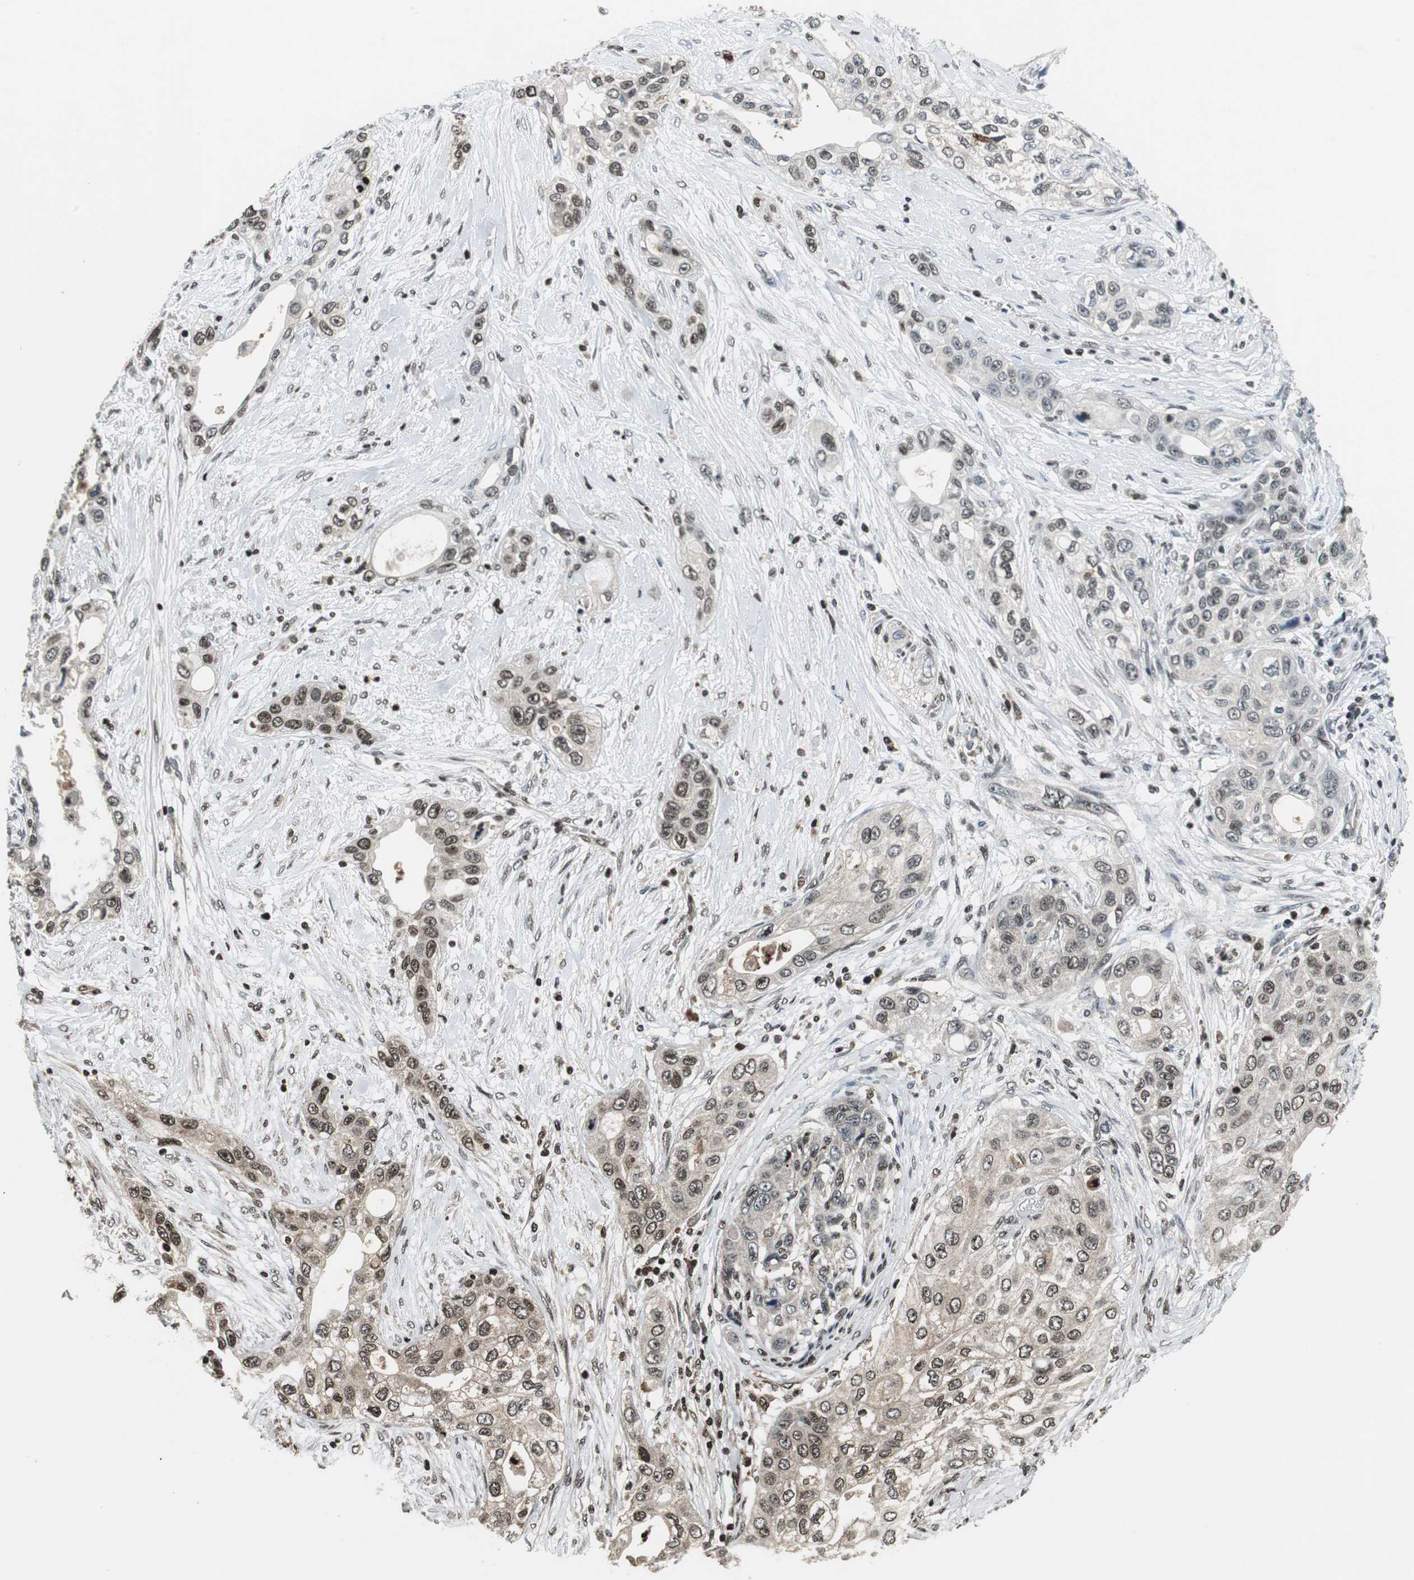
{"staining": {"intensity": "weak", "quantity": ">75%", "location": "nuclear"}, "tissue": "pancreatic cancer", "cell_type": "Tumor cells", "image_type": "cancer", "snomed": [{"axis": "morphology", "description": "Adenocarcinoma, NOS"}, {"axis": "topography", "description": "Pancreas"}], "caption": "Brown immunohistochemical staining in adenocarcinoma (pancreatic) displays weak nuclear expression in about >75% of tumor cells.", "gene": "ORM1", "patient": {"sex": "female", "age": 70}}